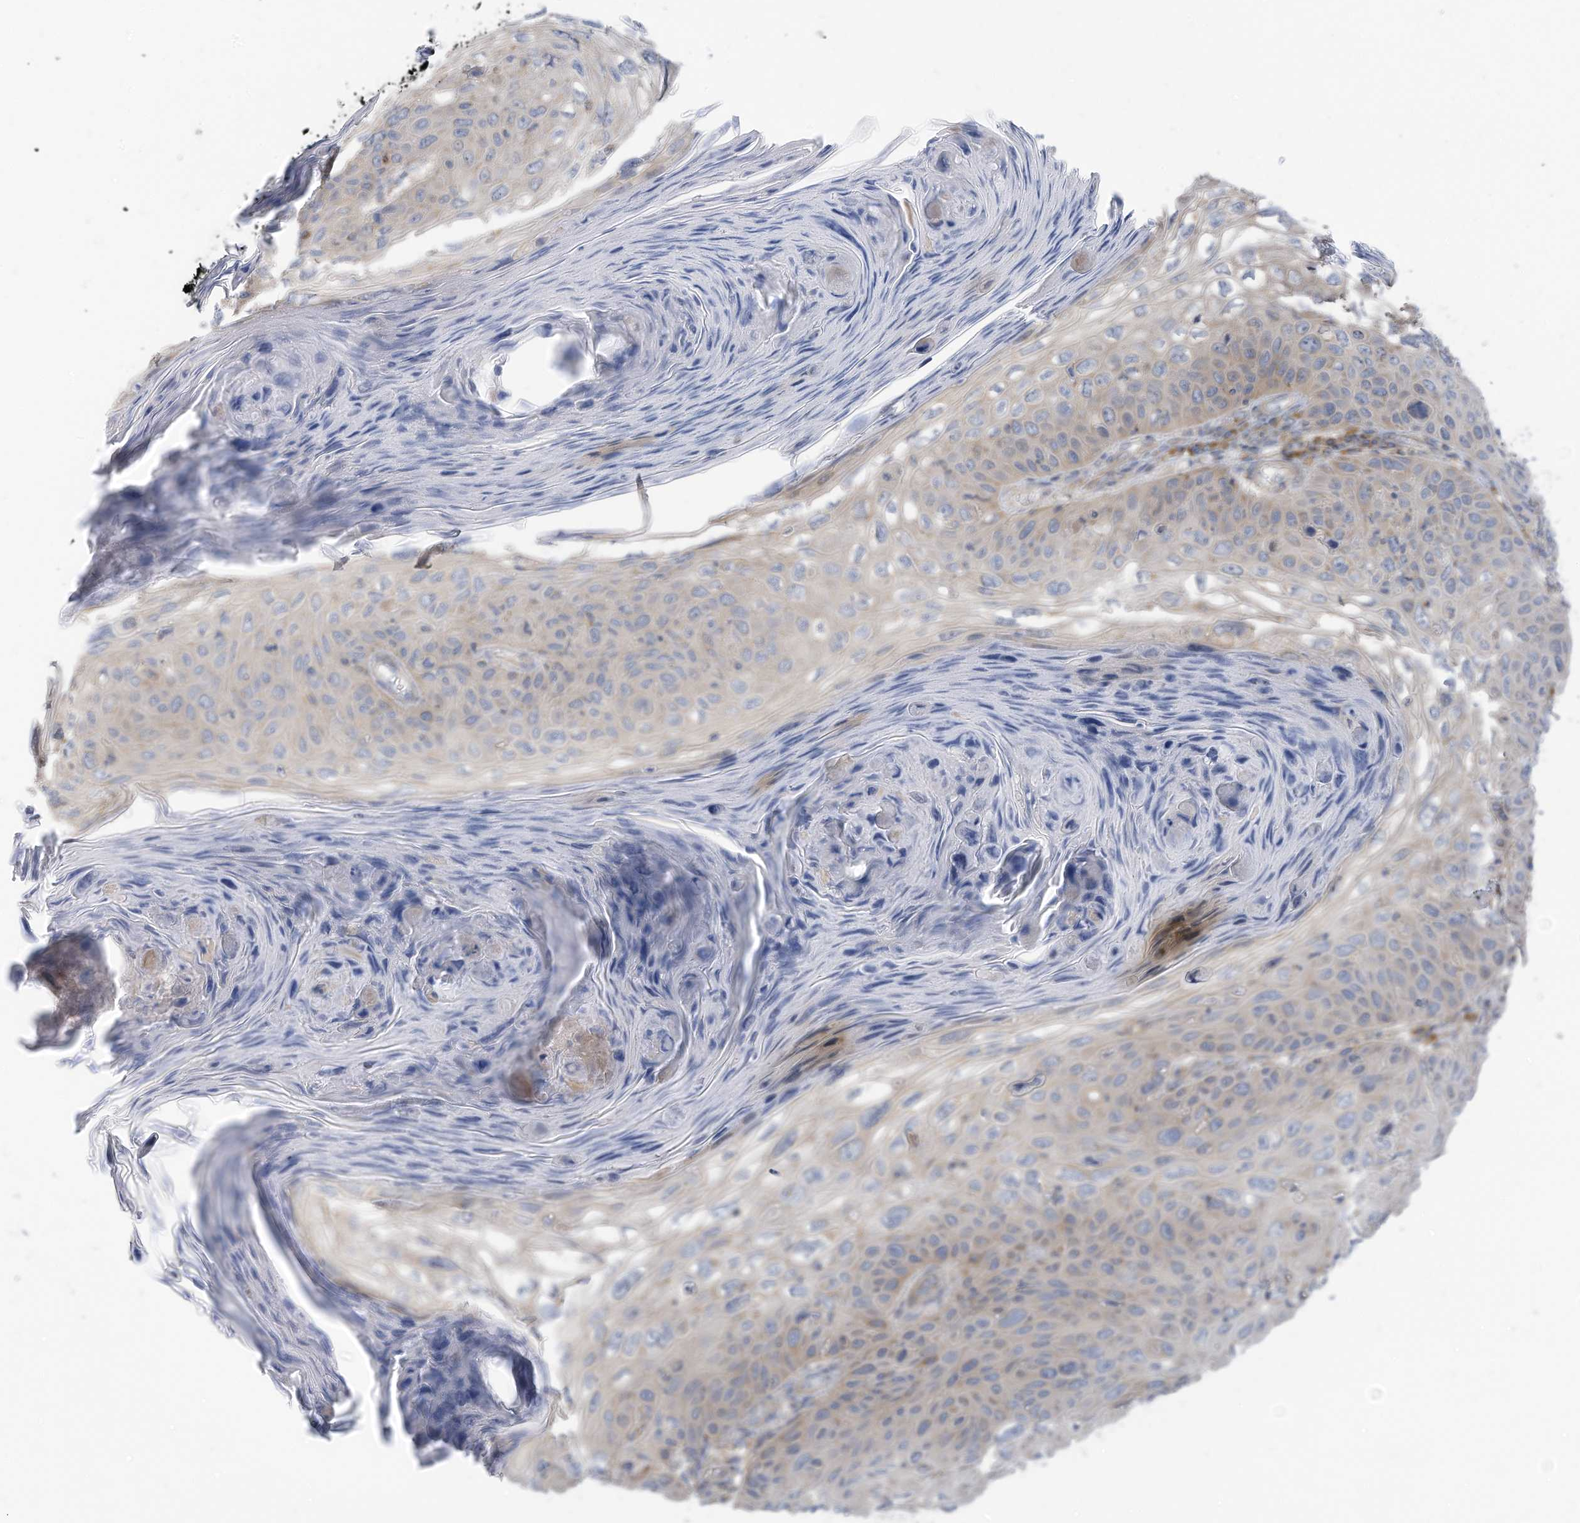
{"staining": {"intensity": "negative", "quantity": "none", "location": "none"}, "tissue": "skin cancer", "cell_type": "Tumor cells", "image_type": "cancer", "snomed": [{"axis": "morphology", "description": "Squamous cell carcinoma, NOS"}, {"axis": "topography", "description": "Skin"}], "caption": "A photomicrograph of skin cancer stained for a protein shows no brown staining in tumor cells.", "gene": "GTPBP2", "patient": {"sex": "female", "age": 90}}